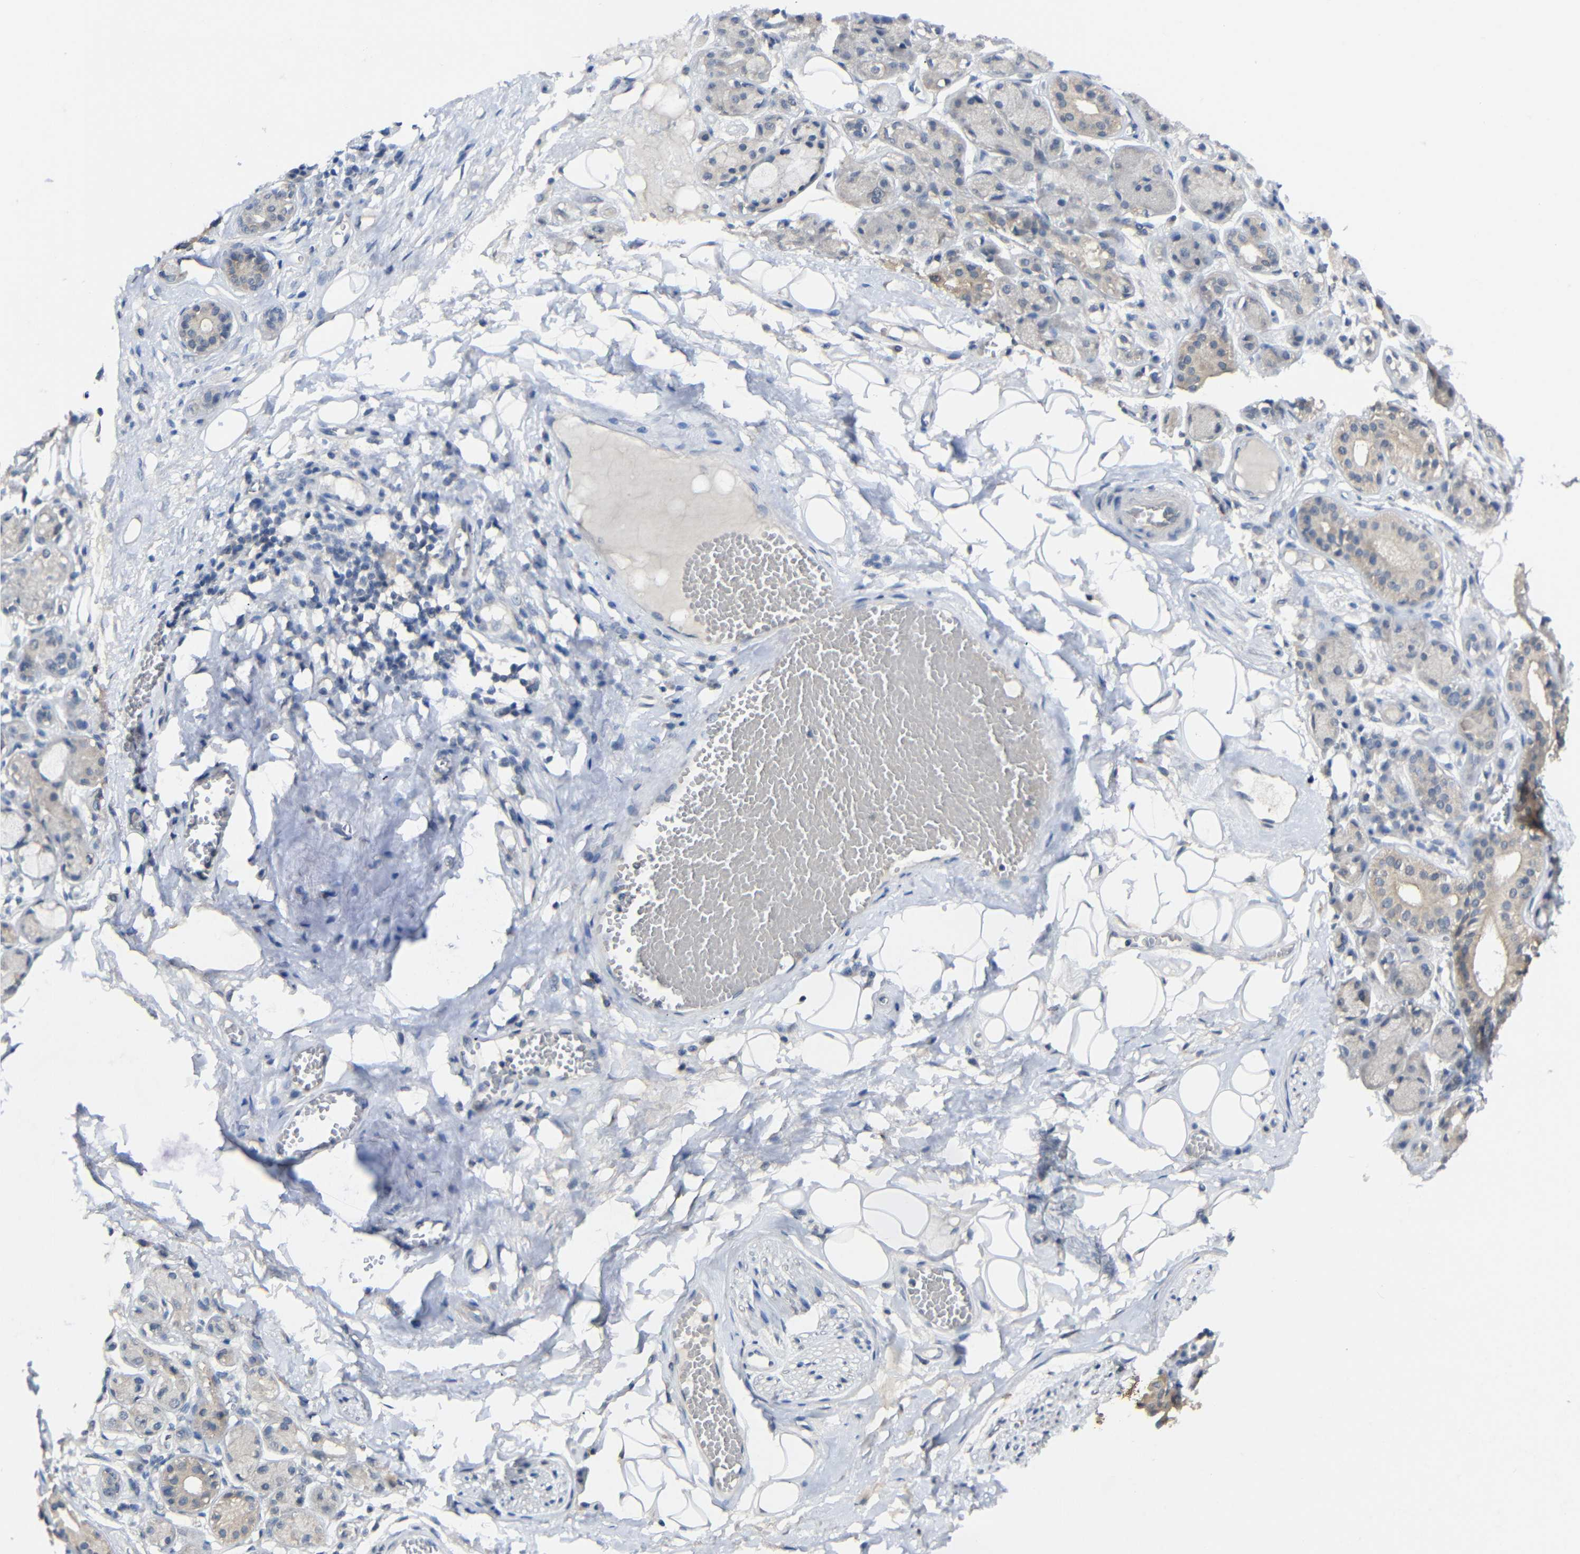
{"staining": {"intensity": "negative", "quantity": "none", "location": "none"}, "tissue": "adipose tissue", "cell_type": "Adipocytes", "image_type": "normal", "snomed": [{"axis": "morphology", "description": "Normal tissue, NOS"}, {"axis": "morphology", "description": "Inflammation, NOS"}, {"axis": "topography", "description": "Salivary gland"}, {"axis": "topography", "description": "Peripheral nerve tissue"}], "caption": "Histopathology image shows no protein positivity in adipocytes of benign adipose tissue. (DAB immunohistochemistry, high magnification).", "gene": "HNF1A", "patient": {"sex": "female", "age": 75}}